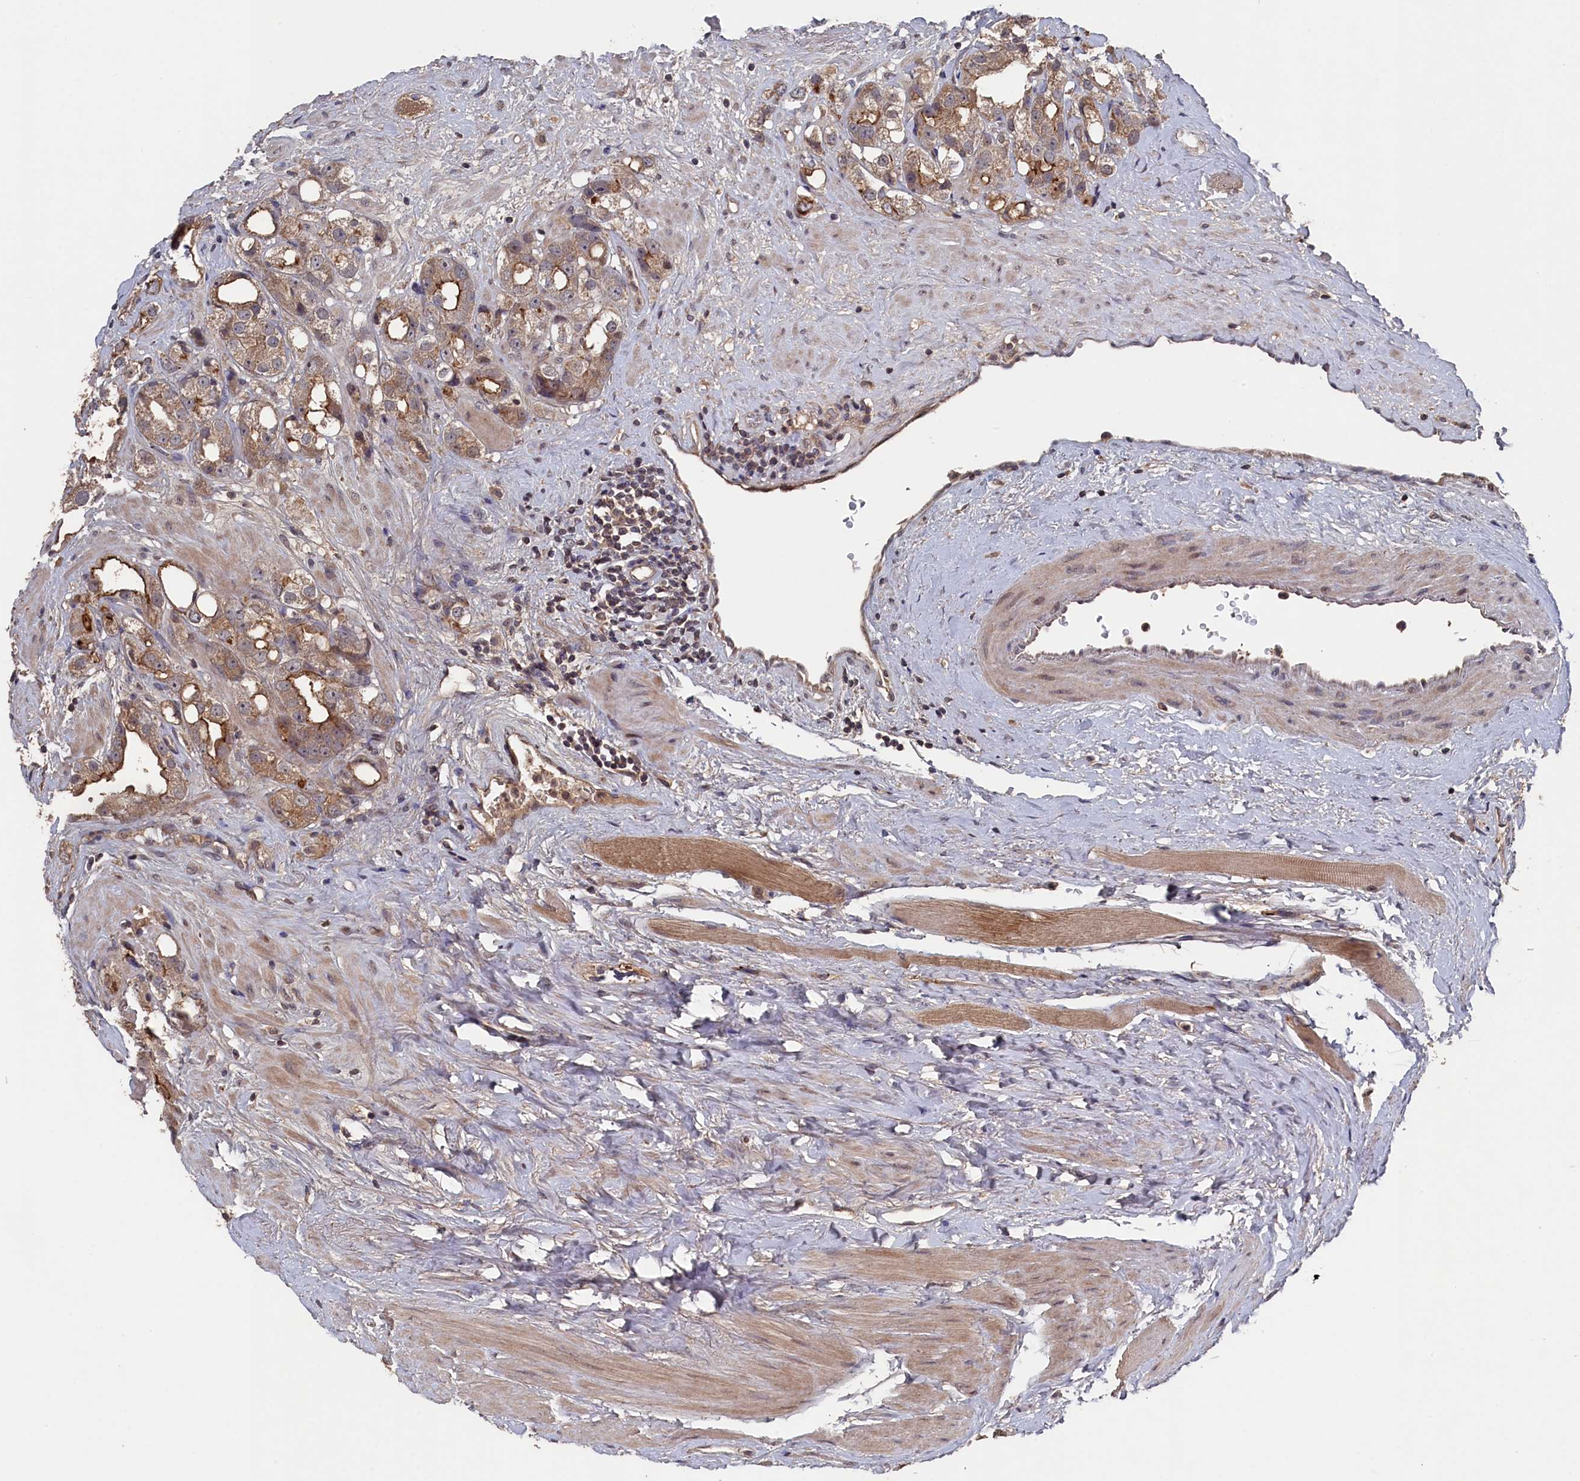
{"staining": {"intensity": "moderate", "quantity": ">75%", "location": "cytoplasmic/membranous"}, "tissue": "prostate cancer", "cell_type": "Tumor cells", "image_type": "cancer", "snomed": [{"axis": "morphology", "description": "Adenocarcinoma, NOS"}, {"axis": "topography", "description": "Prostate"}], "caption": "The immunohistochemical stain highlights moderate cytoplasmic/membranous positivity in tumor cells of prostate cancer tissue.", "gene": "TMC5", "patient": {"sex": "male", "age": 79}}